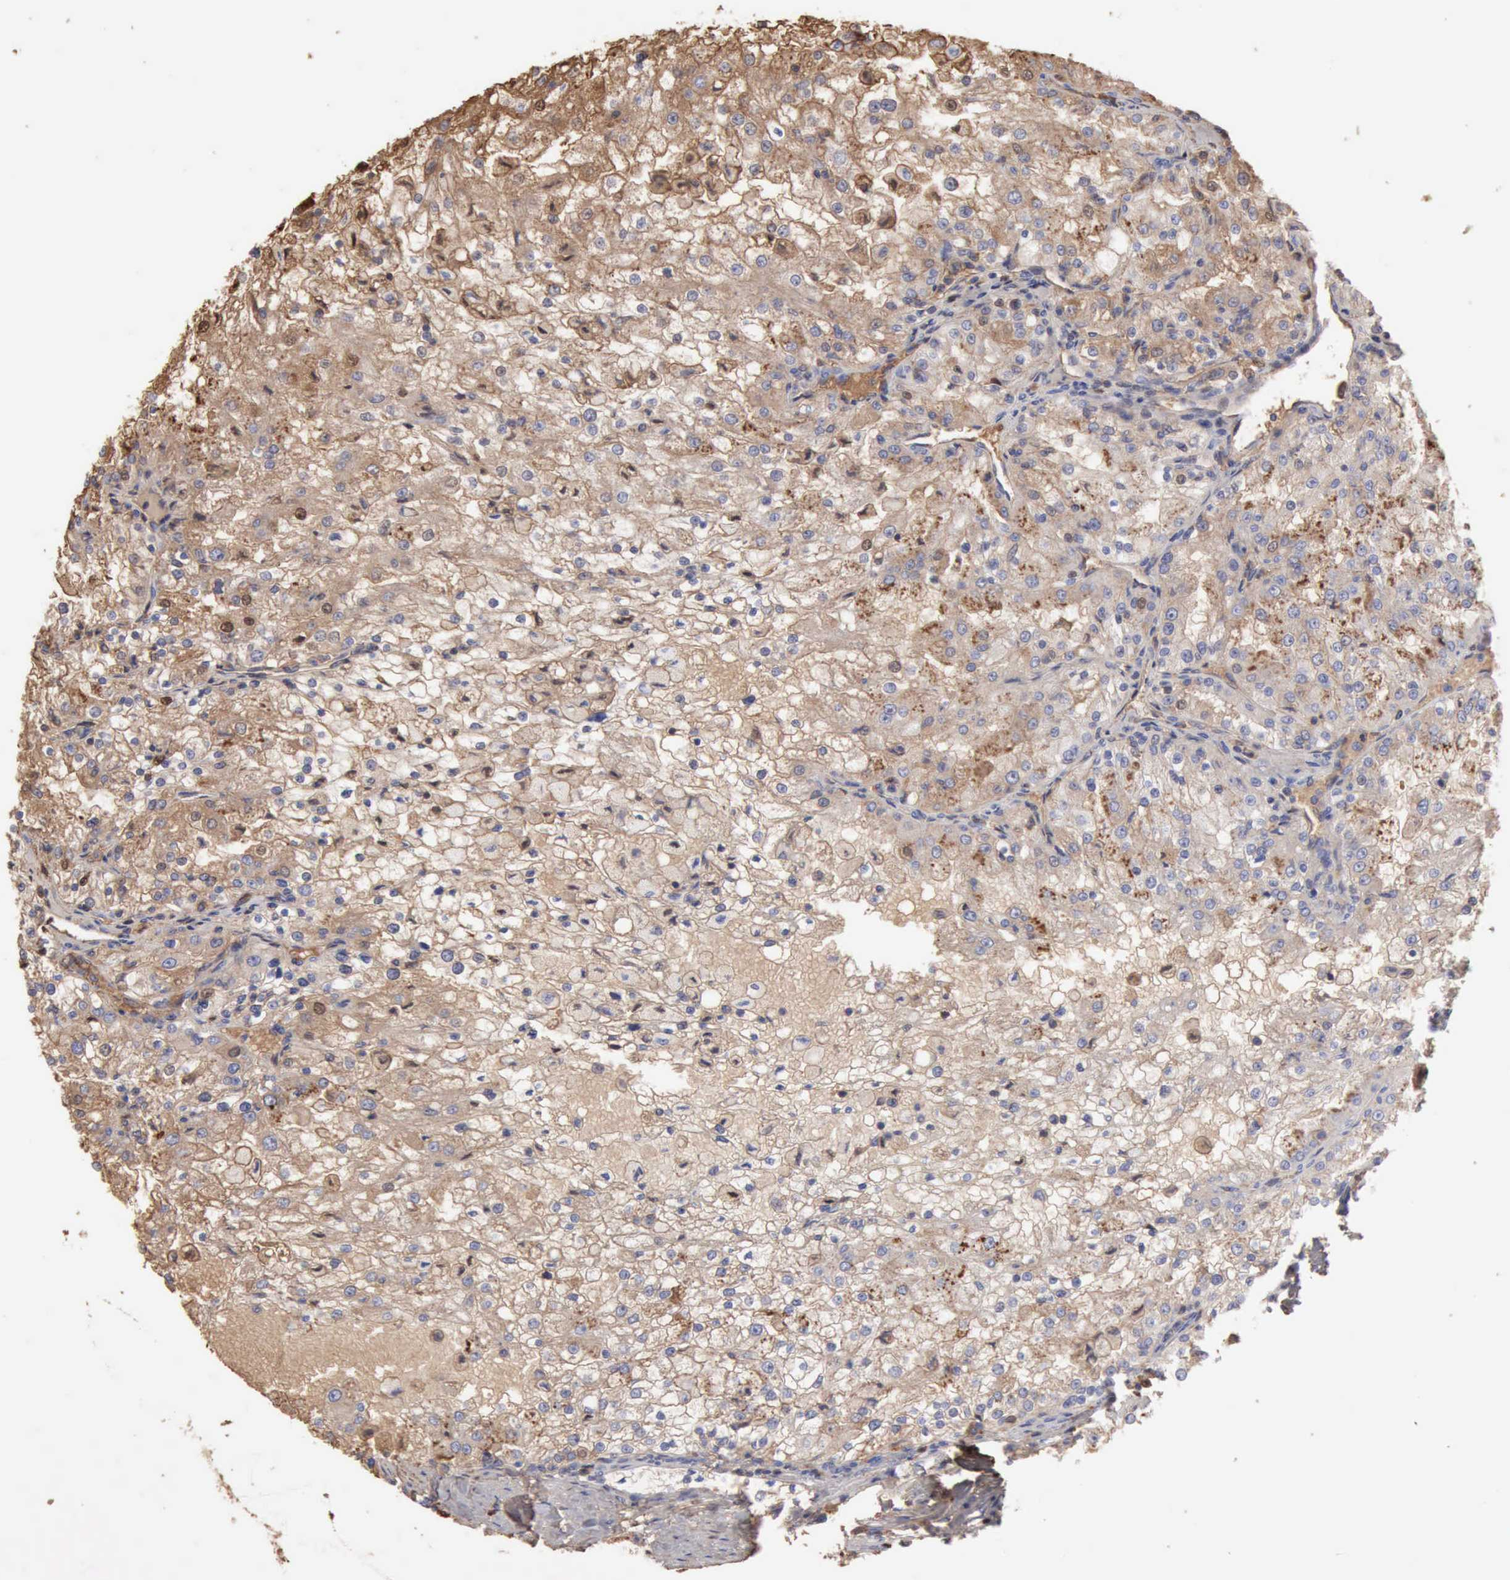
{"staining": {"intensity": "weak", "quantity": "25%-75%", "location": "cytoplasmic/membranous"}, "tissue": "renal cancer", "cell_type": "Tumor cells", "image_type": "cancer", "snomed": [{"axis": "morphology", "description": "Adenocarcinoma, NOS"}, {"axis": "topography", "description": "Kidney"}], "caption": "Protein staining shows weak cytoplasmic/membranous staining in about 25%-75% of tumor cells in renal cancer. Using DAB (brown) and hematoxylin (blue) stains, captured at high magnification using brightfield microscopy.", "gene": "SERPINA1", "patient": {"sex": "female", "age": 74}}